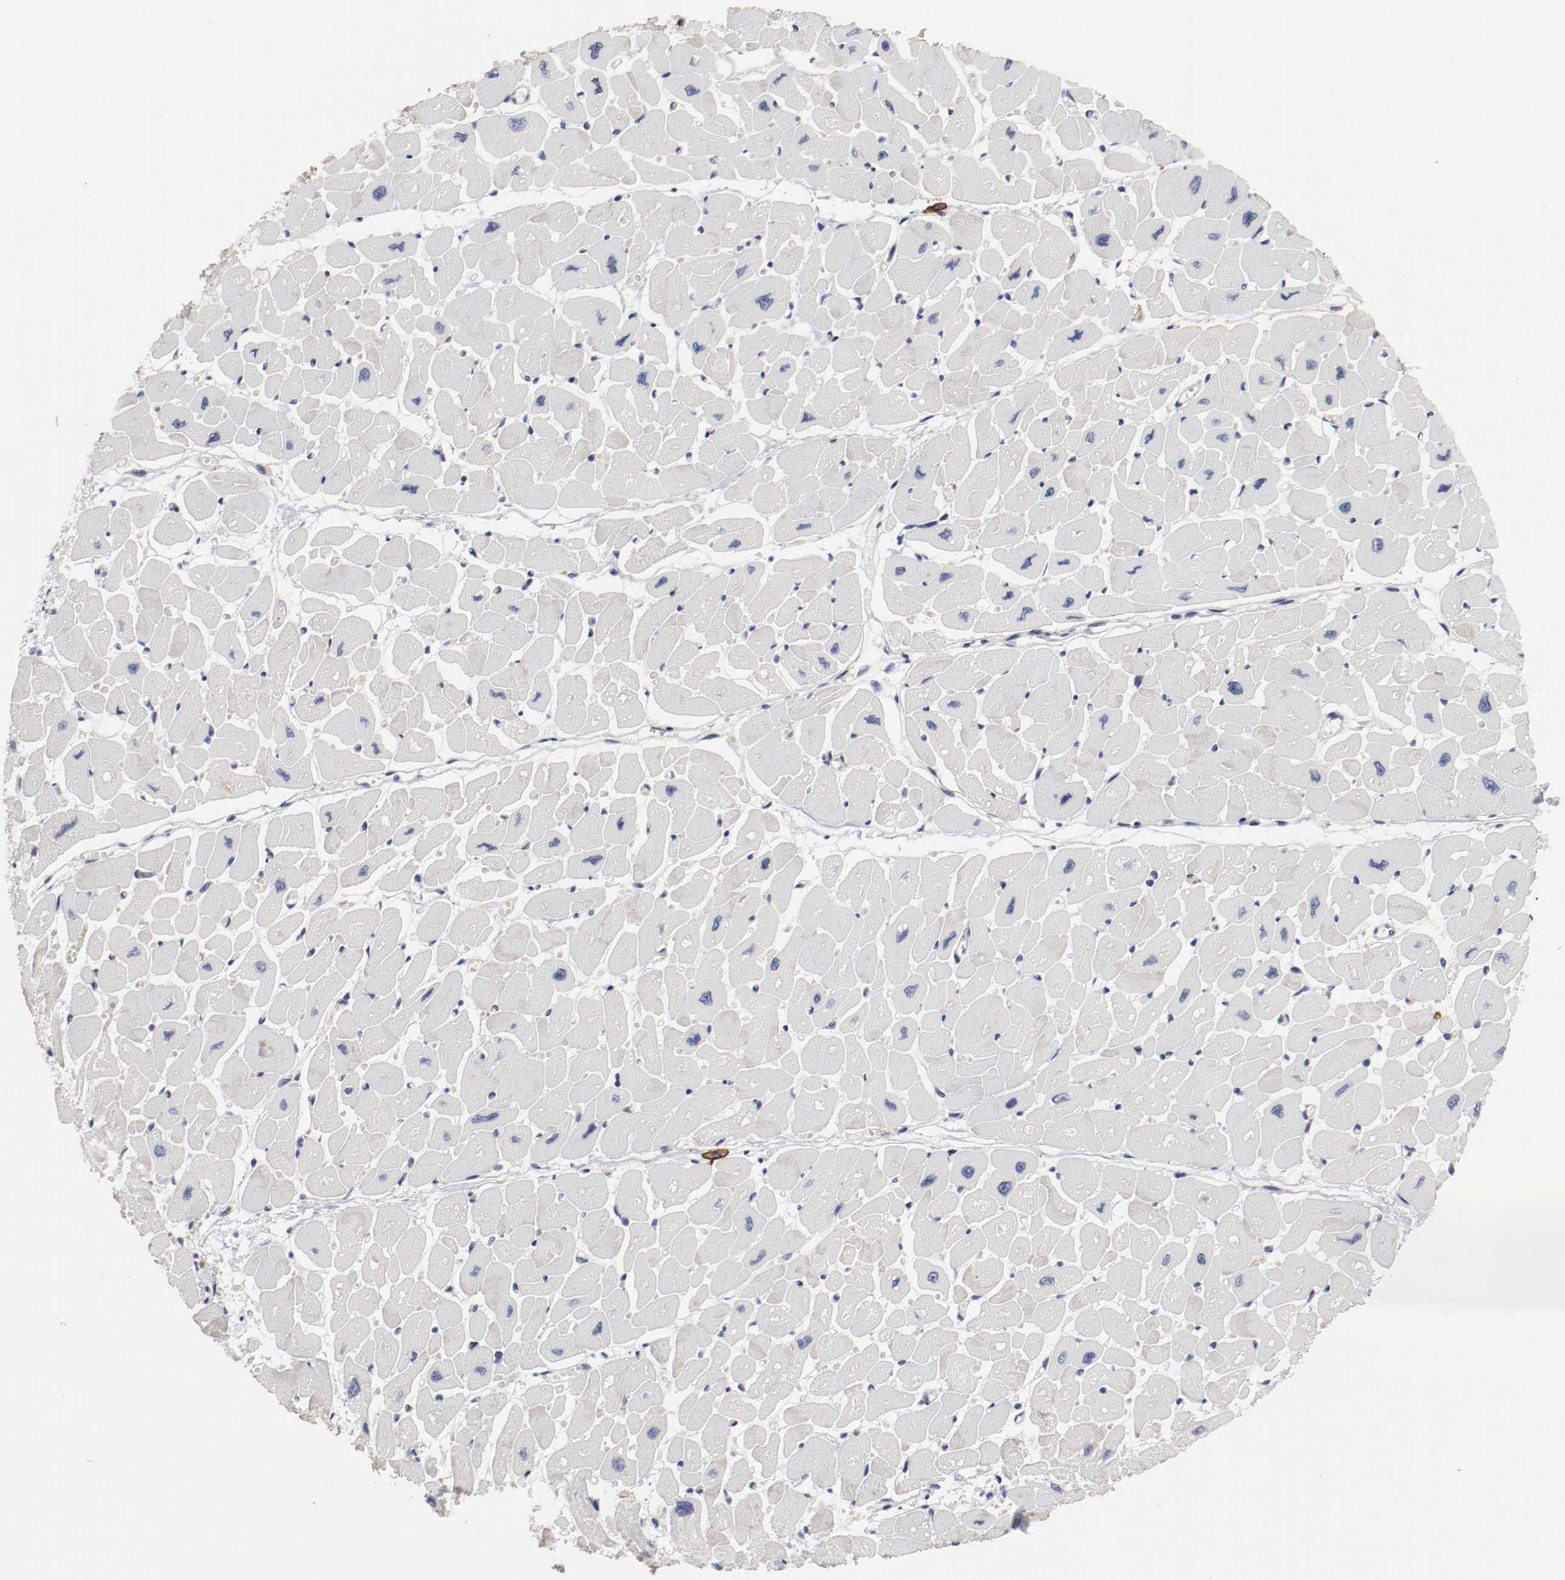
{"staining": {"intensity": "negative", "quantity": "none", "location": "none"}, "tissue": "heart muscle", "cell_type": "Cardiomyocytes", "image_type": "normal", "snomed": [{"axis": "morphology", "description": "Normal tissue, NOS"}, {"axis": "topography", "description": "Heart"}], "caption": "An immunohistochemistry (IHC) micrograph of benign heart muscle is shown. There is no staining in cardiomyocytes of heart muscle.", "gene": "KIT", "patient": {"sex": "female", "age": 54}}